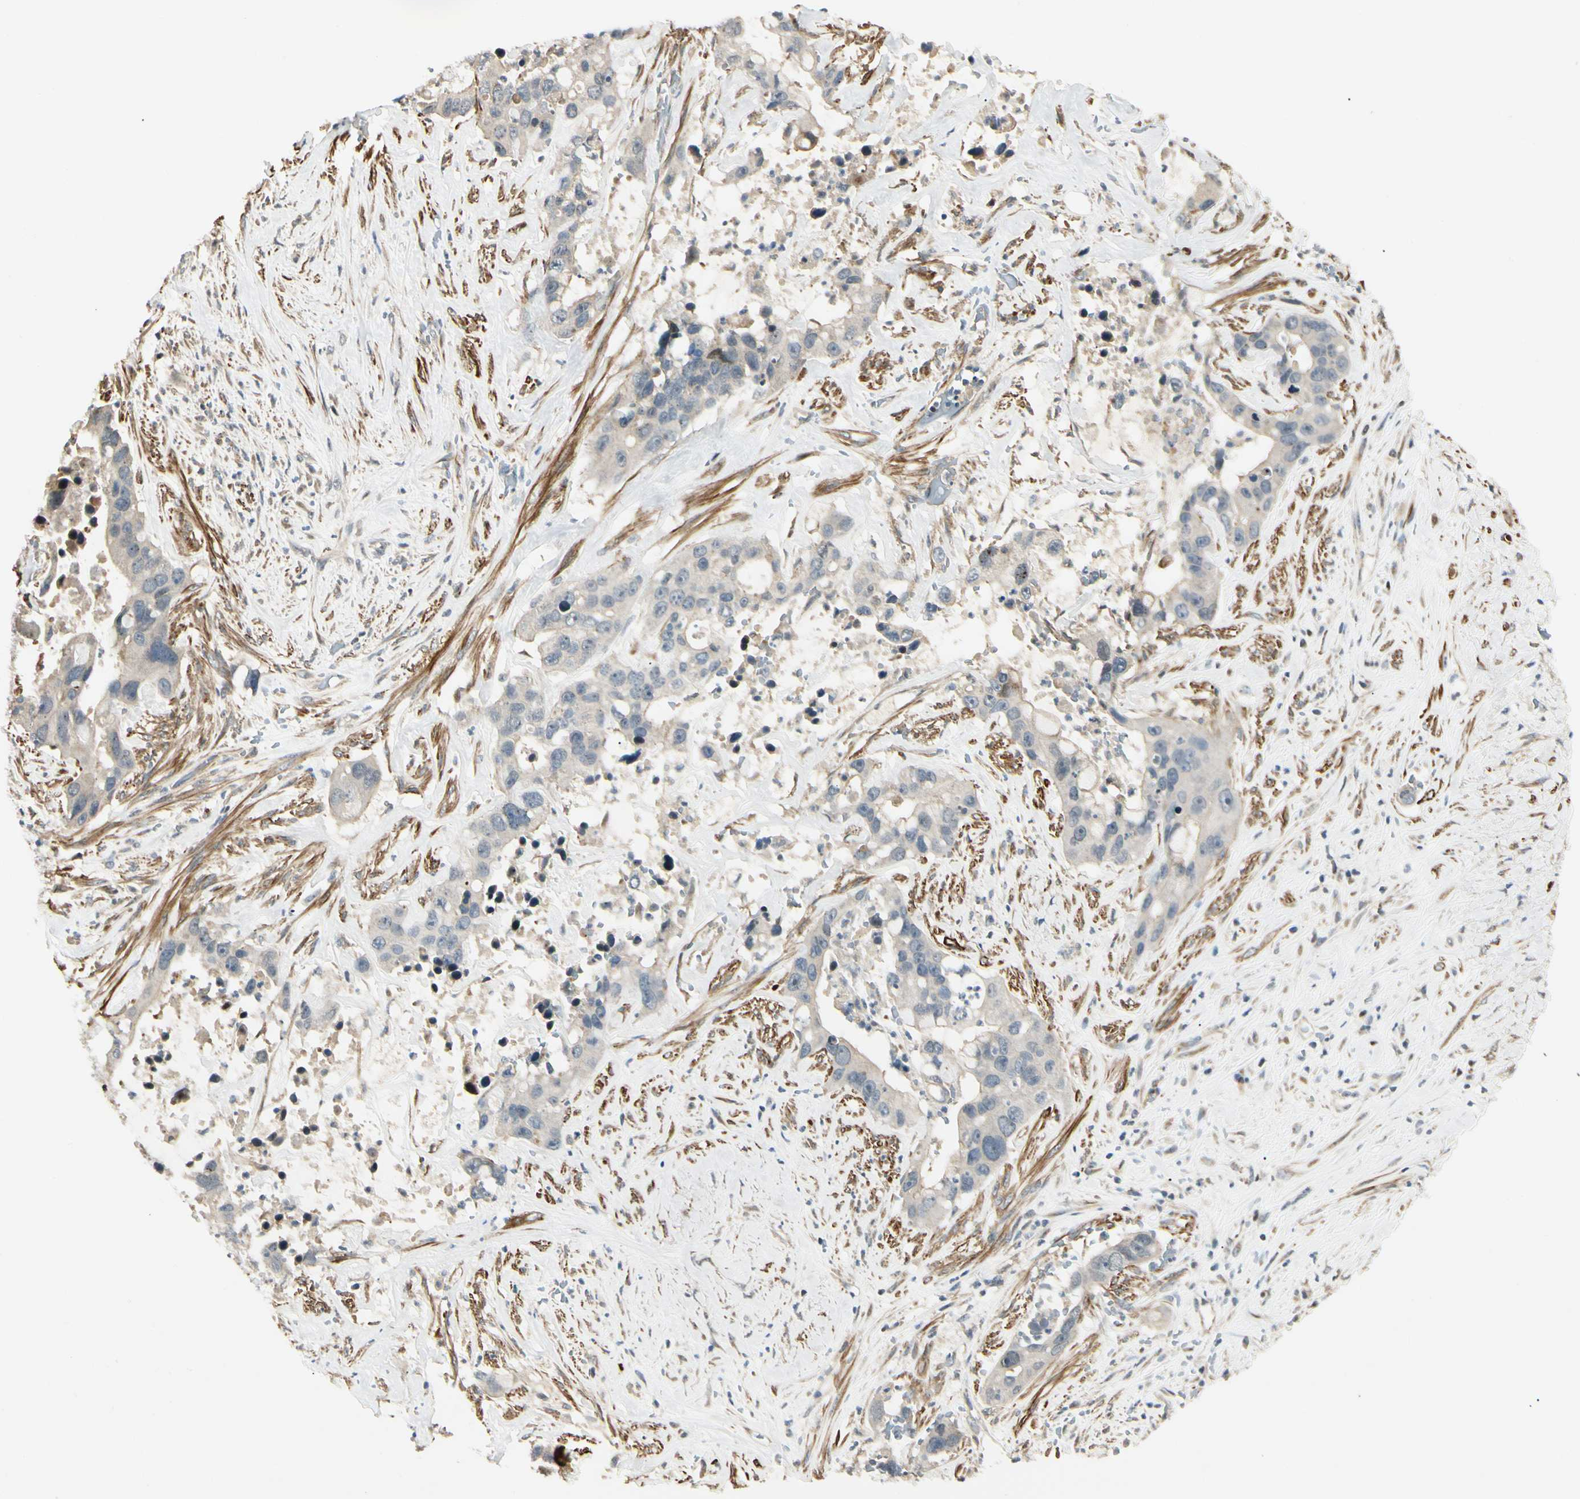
{"staining": {"intensity": "weak", "quantity": "25%-75%", "location": "cytoplasmic/membranous"}, "tissue": "liver cancer", "cell_type": "Tumor cells", "image_type": "cancer", "snomed": [{"axis": "morphology", "description": "Cholangiocarcinoma"}, {"axis": "topography", "description": "Liver"}], "caption": "A low amount of weak cytoplasmic/membranous staining is present in about 25%-75% of tumor cells in liver cholangiocarcinoma tissue. (DAB (3,3'-diaminobenzidine) IHC with brightfield microscopy, high magnification).", "gene": "P4HA3", "patient": {"sex": "female", "age": 65}}